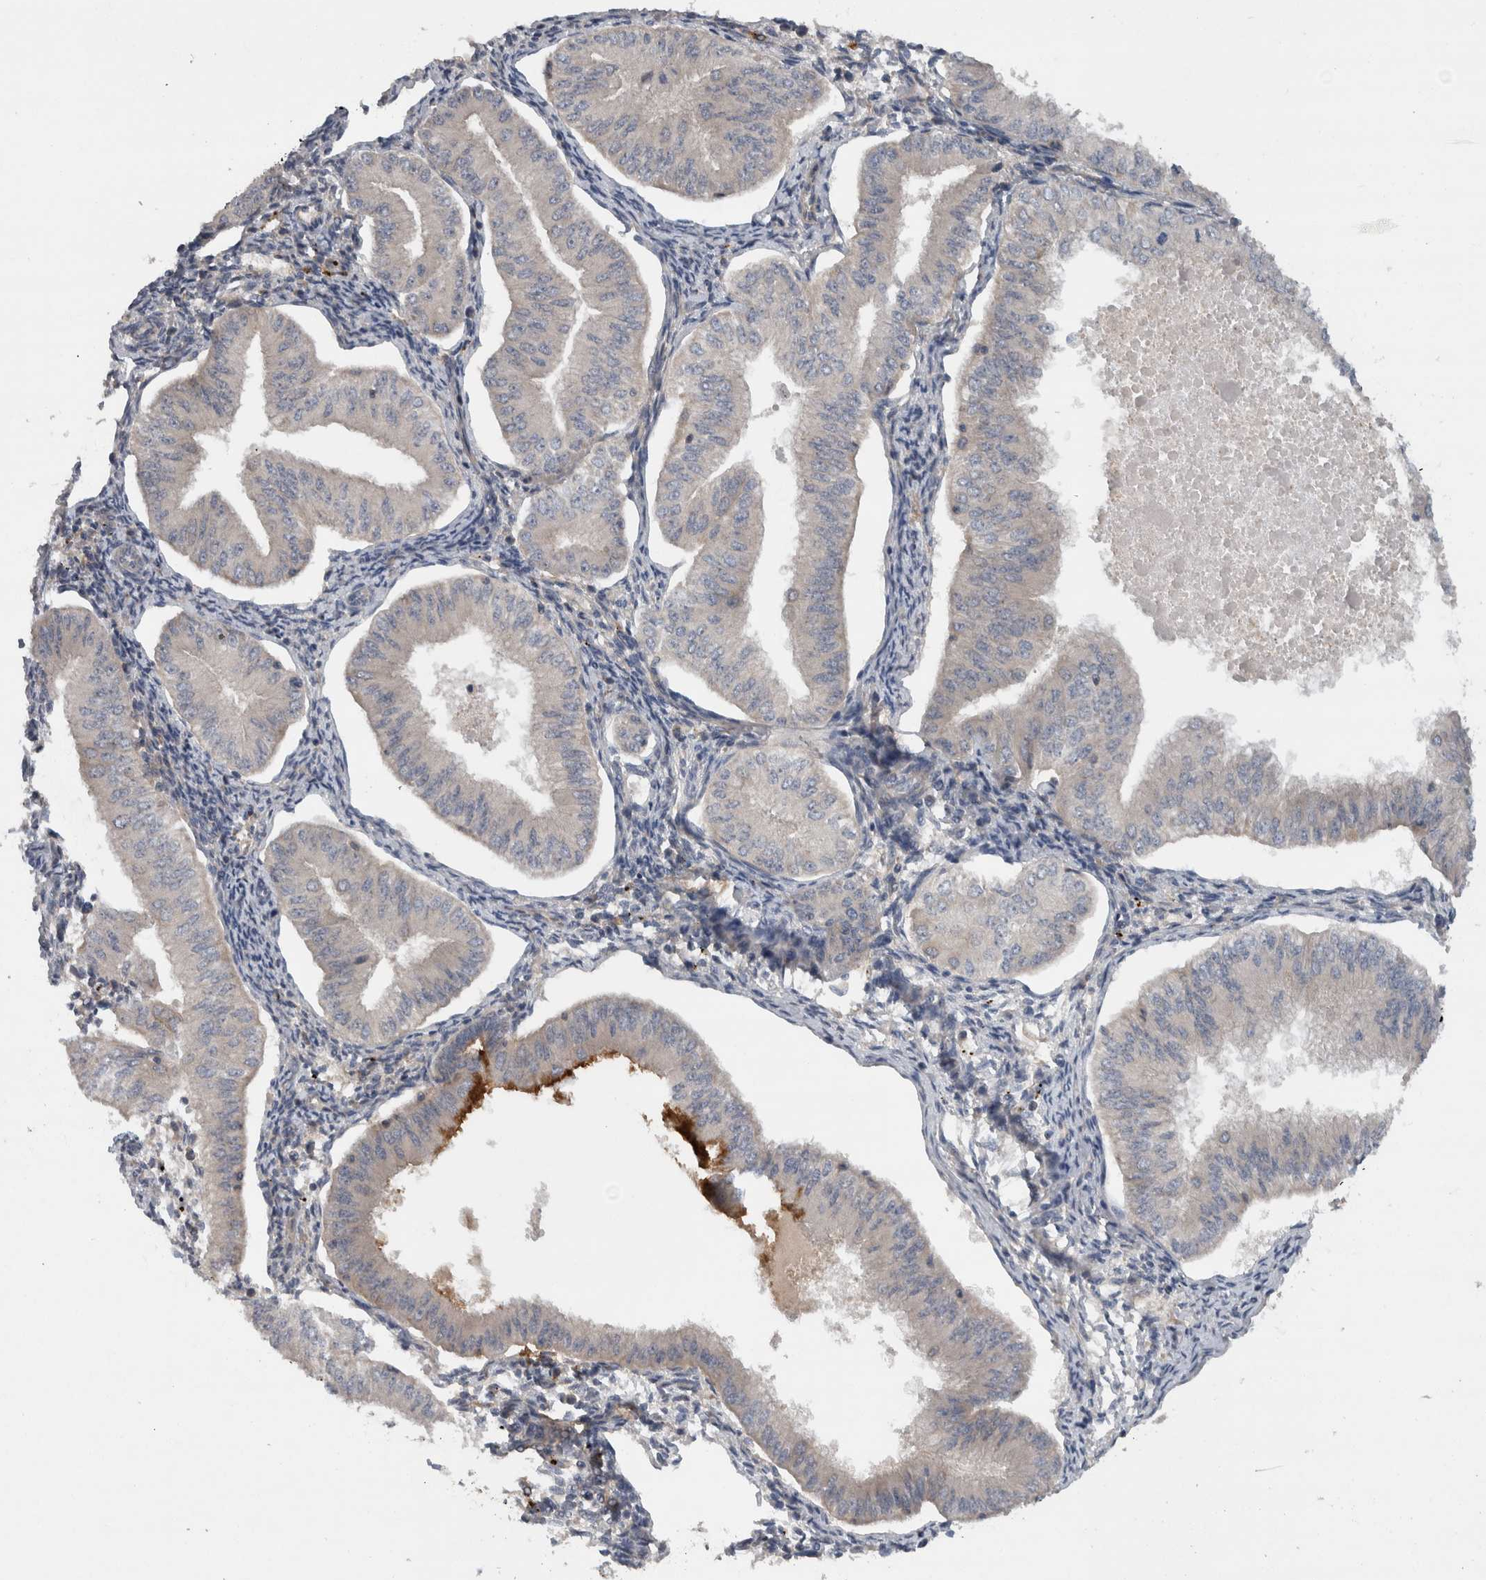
{"staining": {"intensity": "negative", "quantity": "none", "location": "none"}, "tissue": "endometrial cancer", "cell_type": "Tumor cells", "image_type": "cancer", "snomed": [{"axis": "morphology", "description": "Normal tissue, NOS"}, {"axis": "morphology", "description": "Adenocarcinoma, NOS"}, {"axis": "topography", "description": "Endometrium"}], "caption": "This is a photomicrograph of IHC staining of endometrial adenocarcinoma, which shows no expression in tumor cells.", "gene": "SCARA5", "patient": {"sex": "female", "age": 53}}